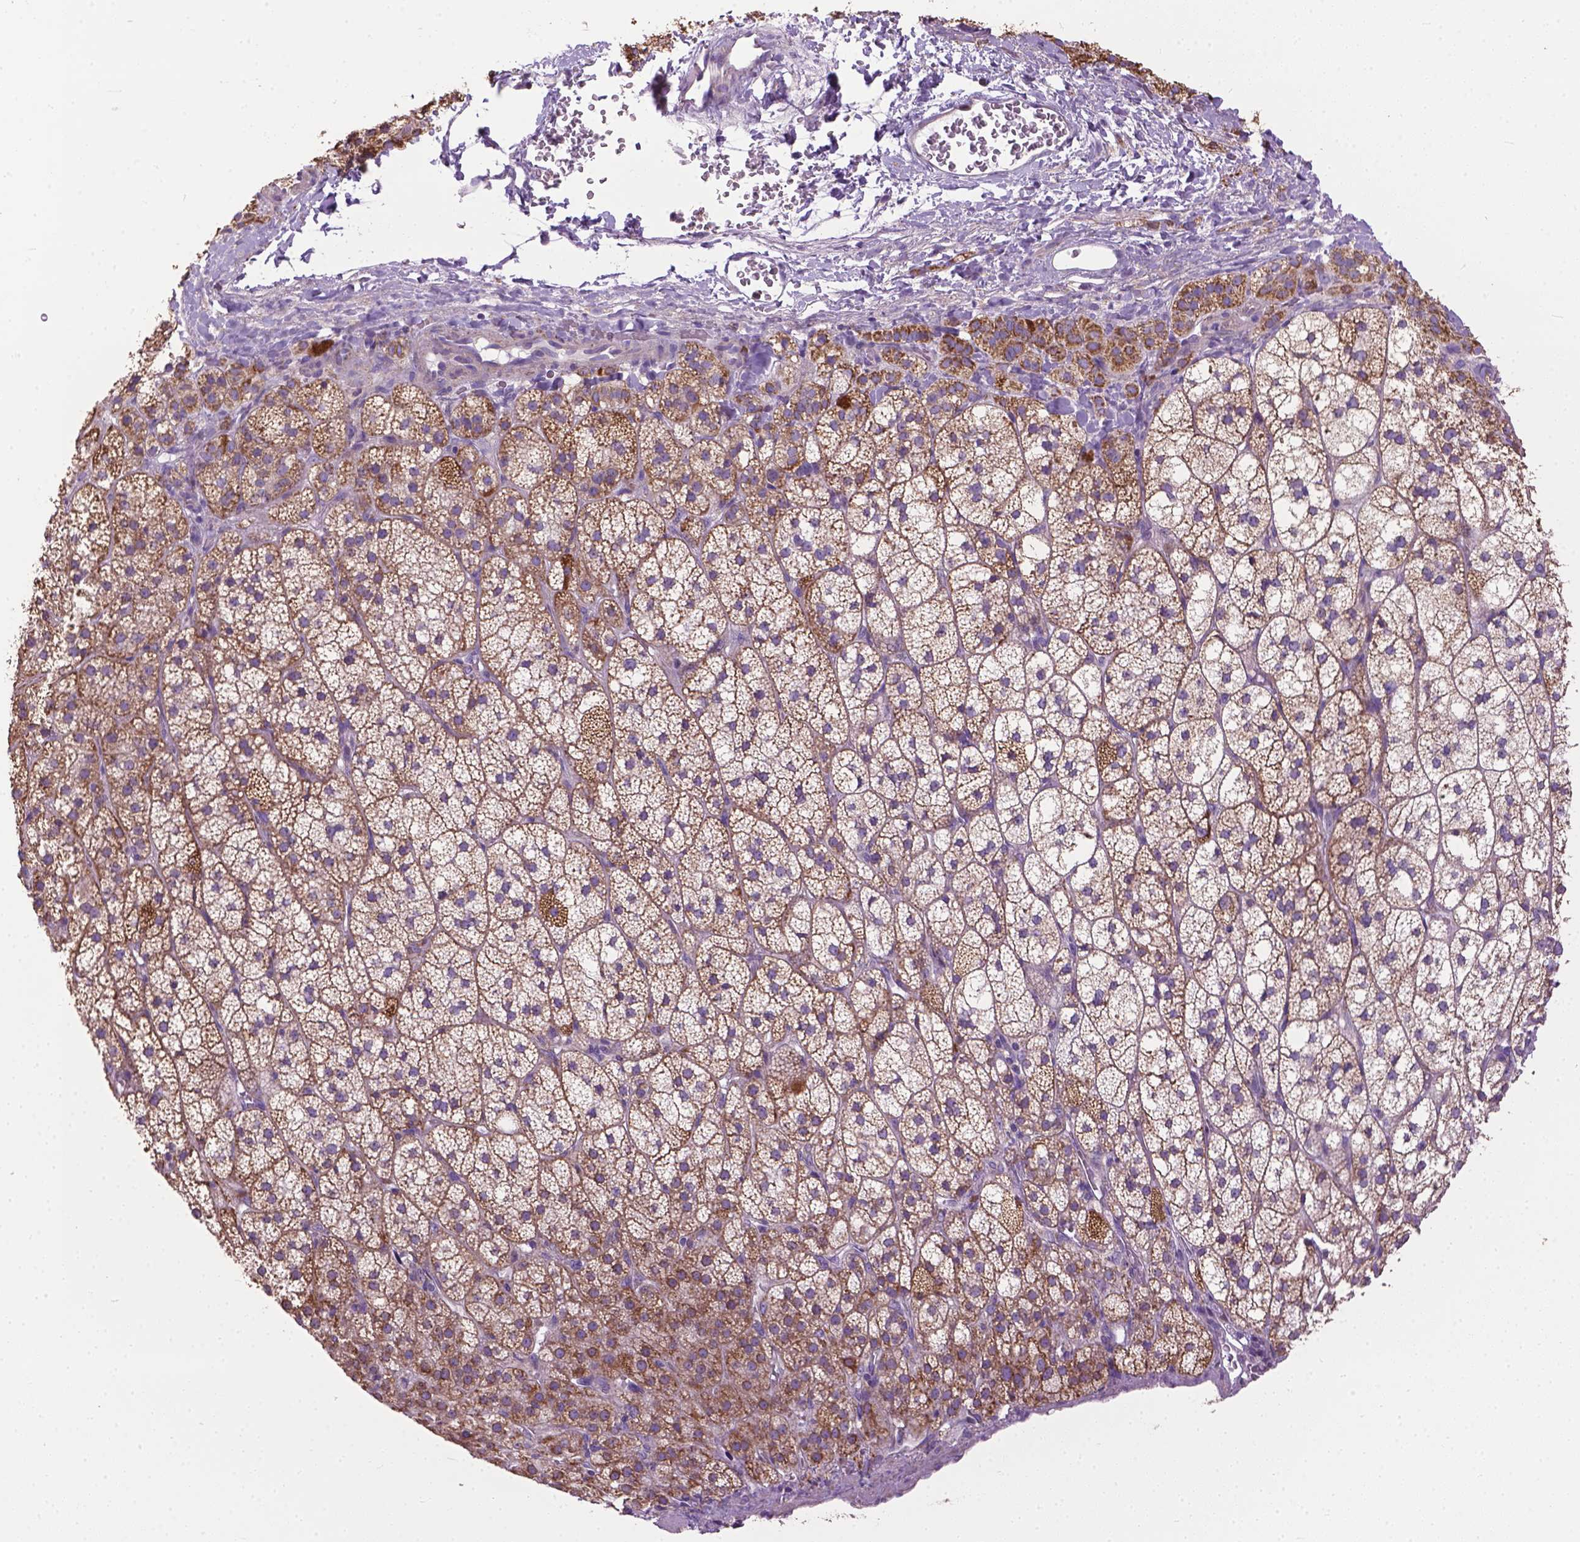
{"staining": {"intensity": "moderate", "quantity": ">75%", "location": "cytoplasmic/membranous"}, "tissue": "adrenal gland", "cell_type": "Glandular cells", "image_type": "normal", "snomed": [{"axis": "morphology", "description": "Normal tissue, NOS"}, {"axis": "topography", "description": "Adrenal gland"}], "caption": "Immunohistochemical staining of benign adrenal gland shows medium levels of moderate cytoplasmic/membranous expression in approximately >75% of glandular cells. Using DAB (3,3'-diaminobenzidine) (brown) and hematoxylin (blue) stains, captured at high magnification using brightfield microscopy.", "gene": "VDAC1", "patient": {"sex": "female", "age": 60}}